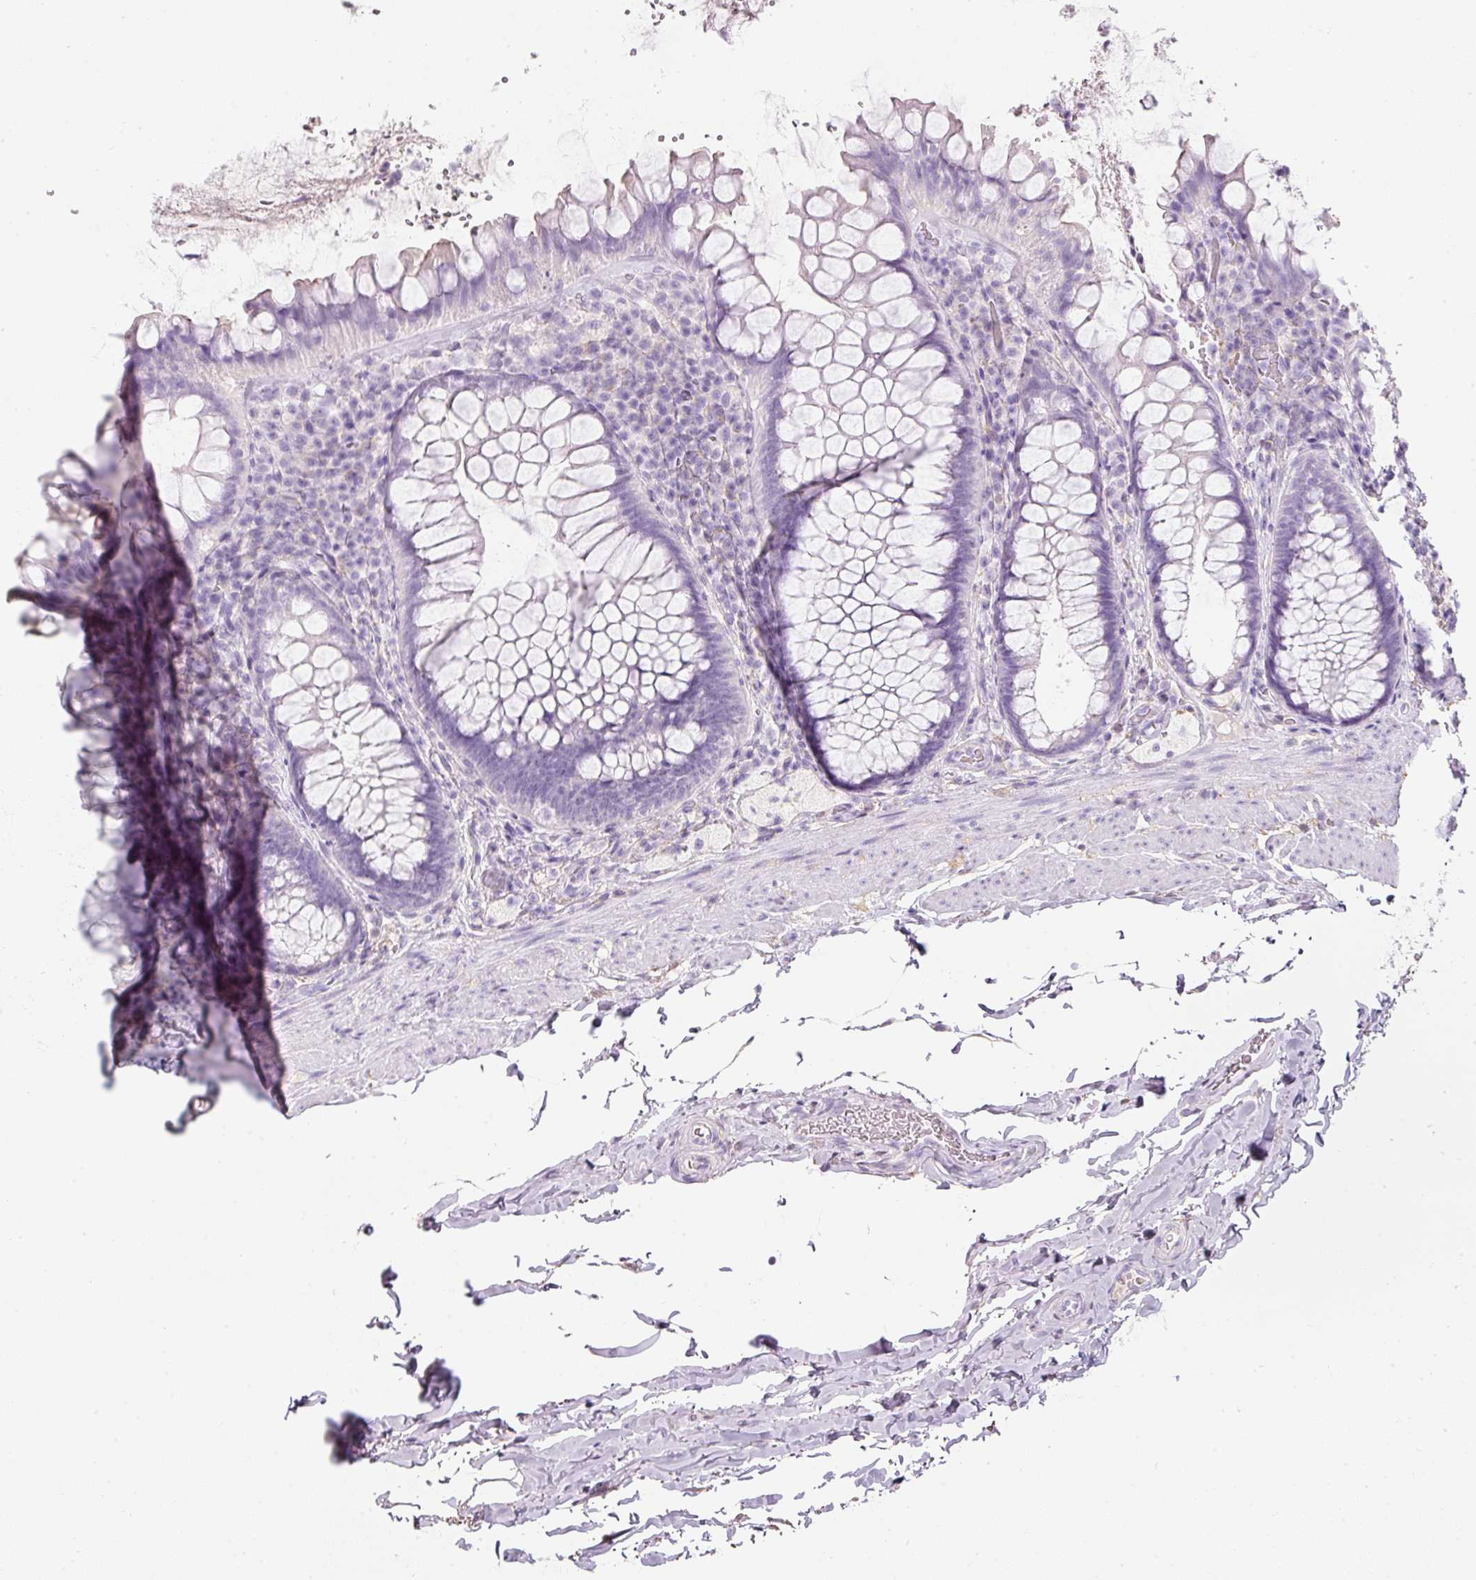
{"staining": {"intensity": "negative", "quantity": "none", "location": "none"}, "tissue": "rectum", "cell_type": "Glandular cells", "image_type": "normal", "snomed": [{"axis": "morphology", "description": "Normal tissue, NOS"}, {"axis": "topography", "description": "Rectum"}], "caption": "DAB immunohistochemical staining of normal human rectum exhibits no significant expression in glandular cells. The staining is performed using DAB brown chromogen with nuclei counter-stained in using hematoxylin.", "gene": "DNM1", "patient": {"sex": "female", "age": 69}}